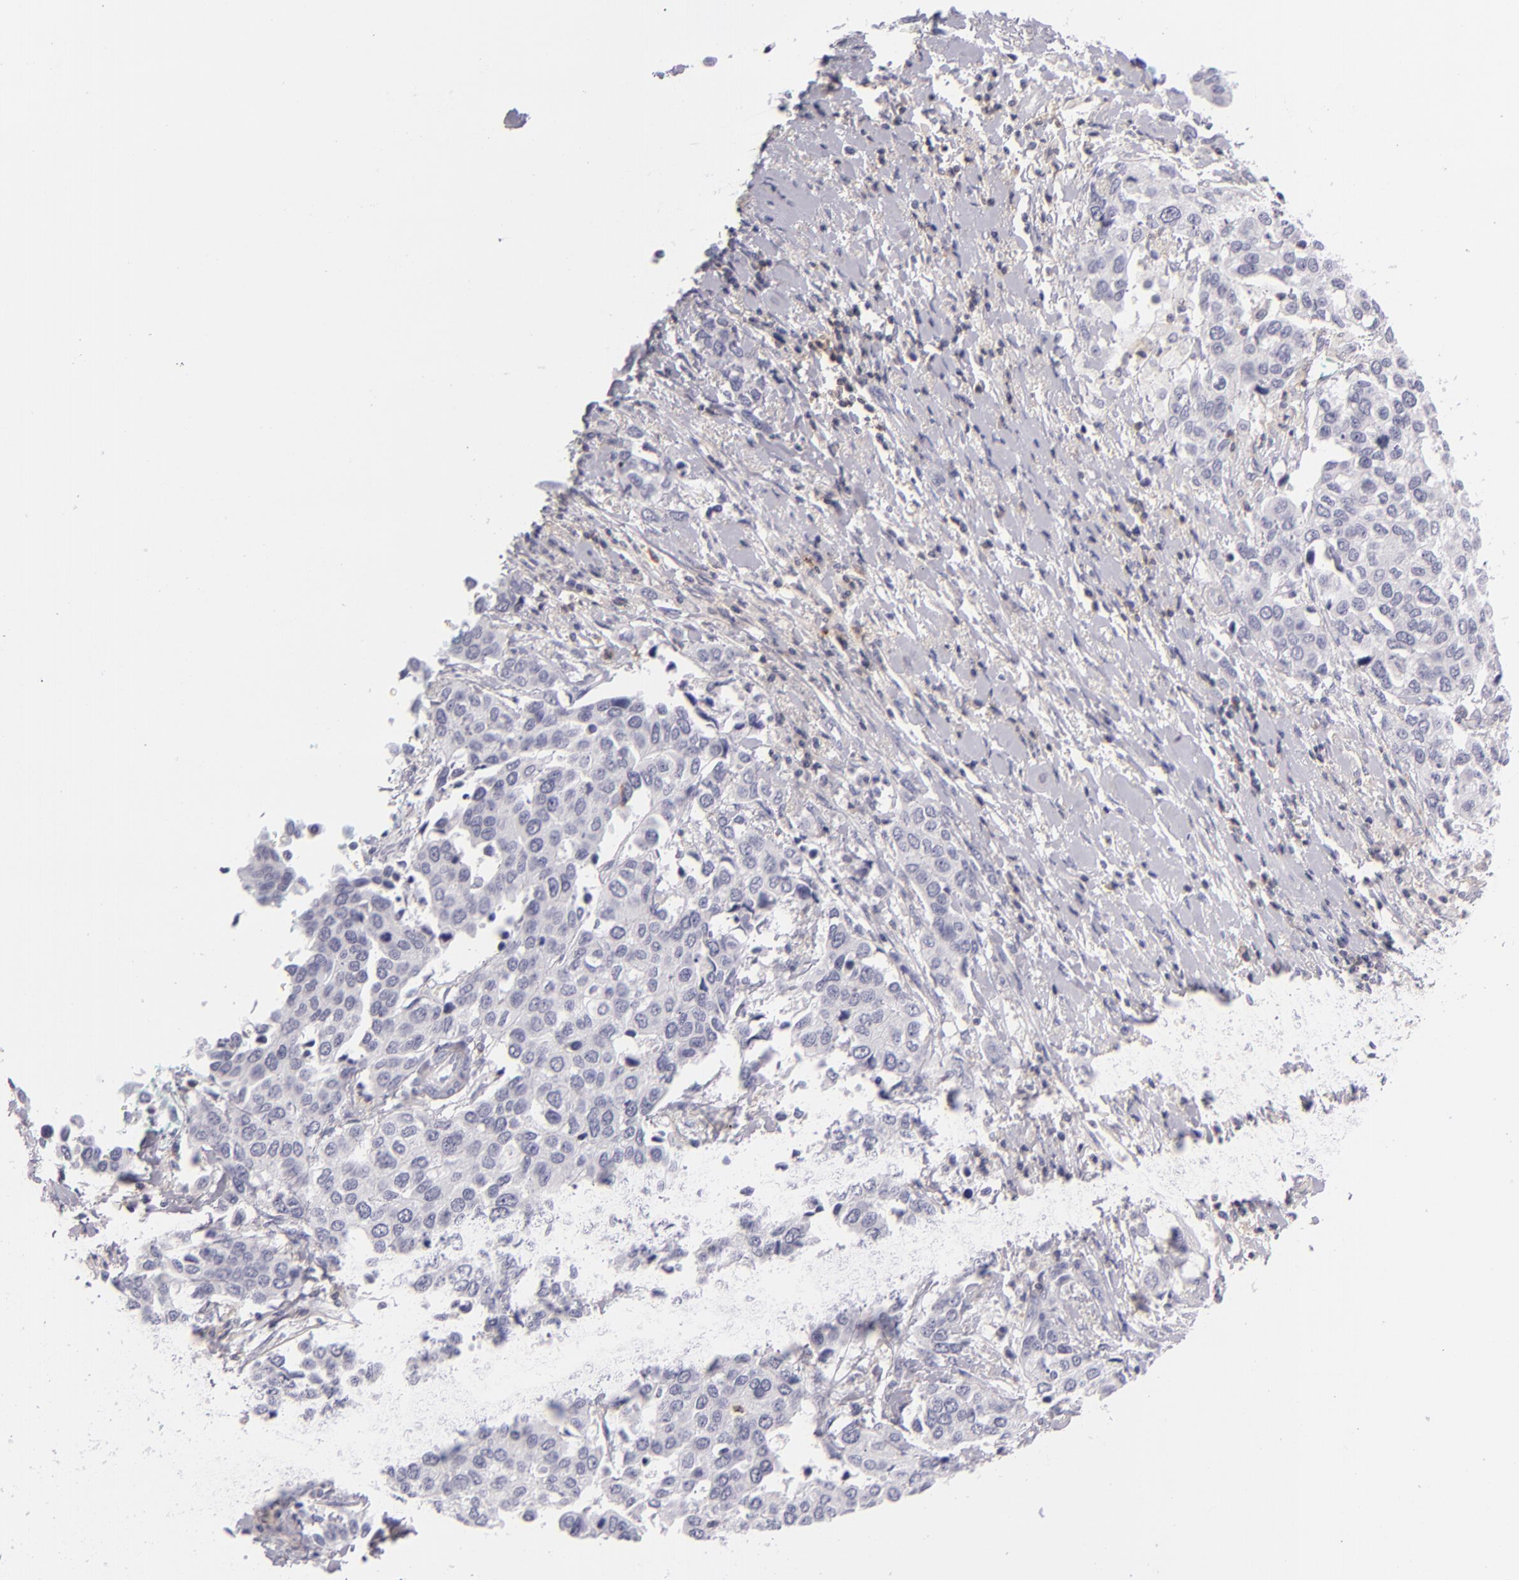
{"staining": {"intensity": "negative", "quantity": "none", "location": "none"}, "tissue": "cervical cancer", "cell_type": "Tumor cells", "image_type": "cancer", "snomed": [{"axis": "morphology", "description": "Squamous cell carcinoma, NOS"}, {"axis": "topography", "description": "Cervix"}], "caption": "Human cervical cancer stained for a protein using IHC shows no expression in tumor cells.", "gene": "CD48", "patient": {"sex": "female", "age": 54}}